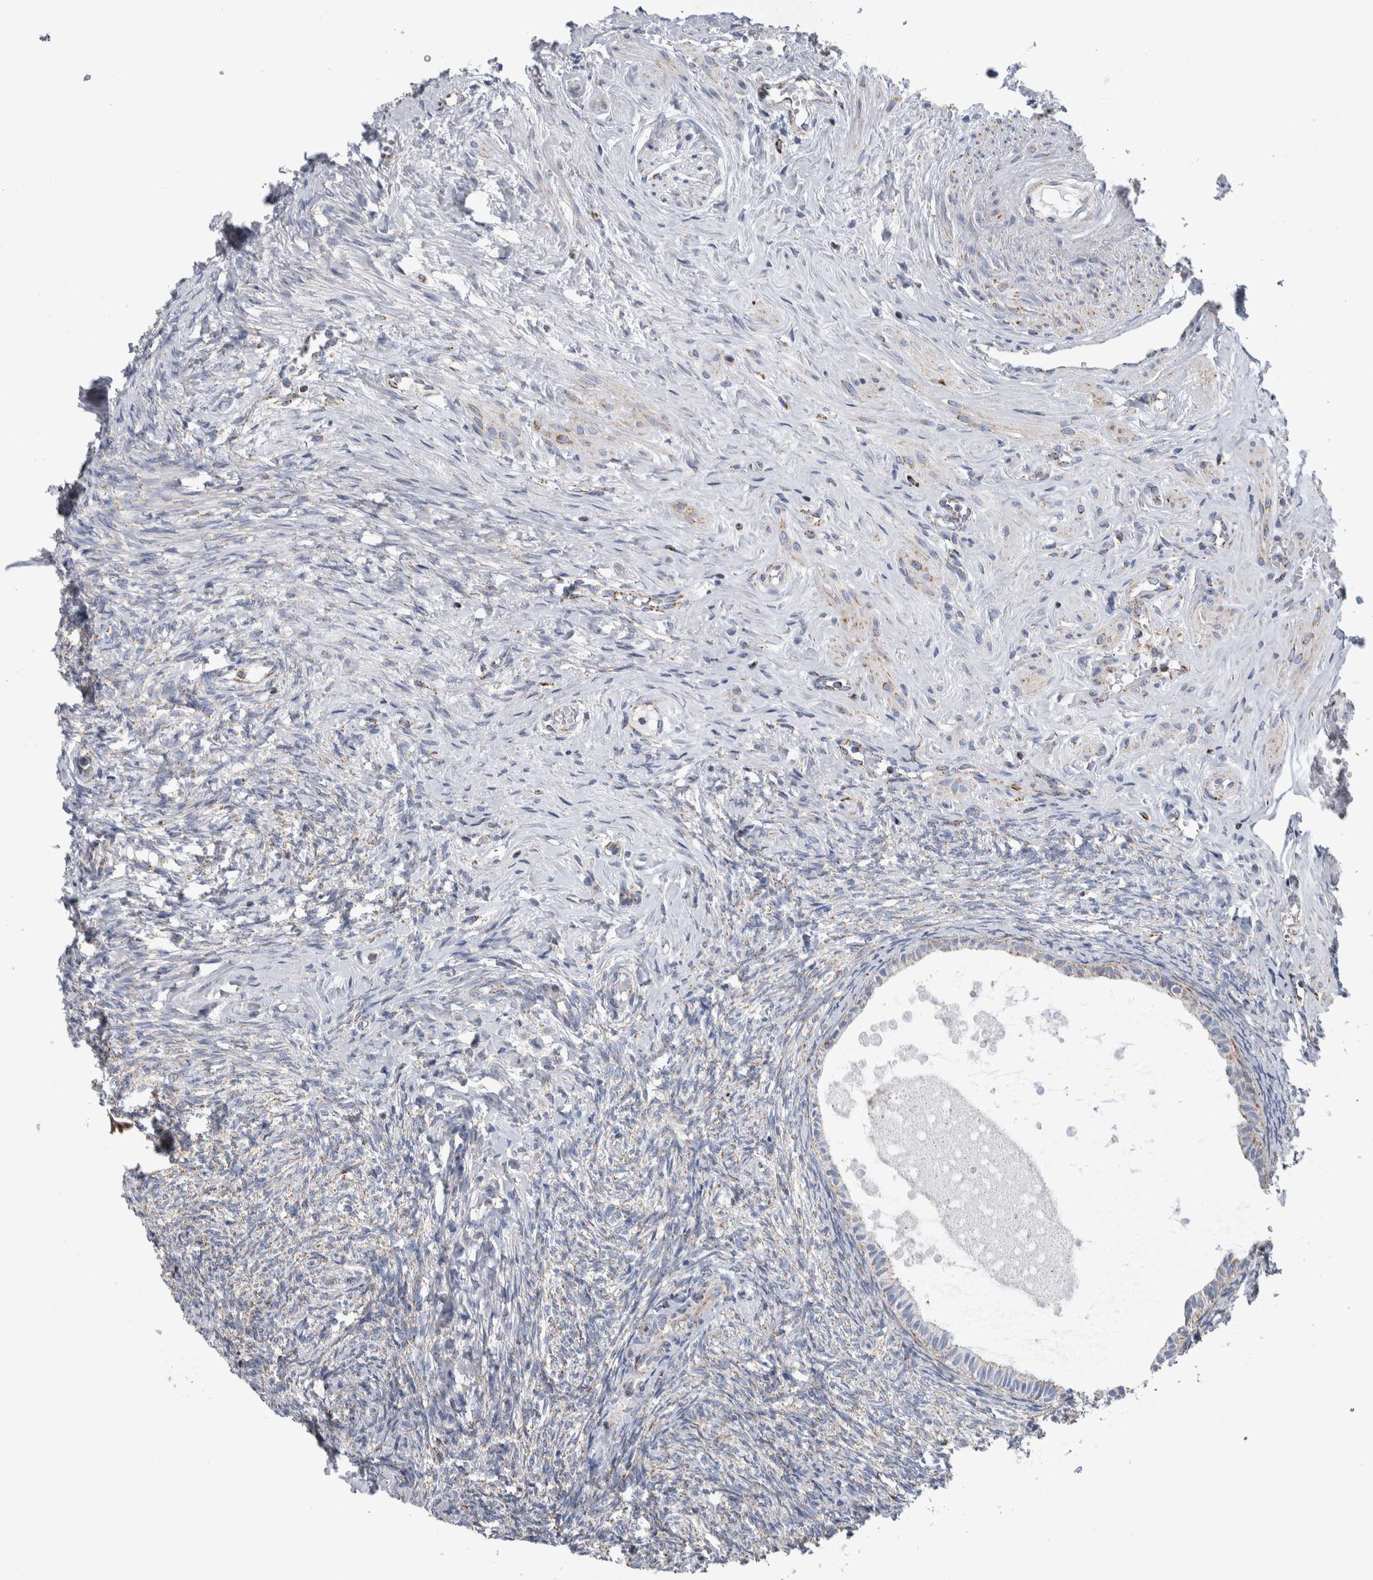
{"staining": {"intensity": "negative", "quantity": "none", "location": "none"}, "tissue": "ovary", "cell_type": "Ovarian stroma cells", "image_type": "normal", "snomed": [{"axis": "morphology", "description": "Normal tissue, NOS"}, {"axis": "topography", "description": "Ovary"}], "caption": "A high-resolution histopathology image shows immunohistochemistry staining of benign ovary, which demonstrates no significant expression in ovarian stroma cells.", "gene": "ETFA", "patient": {"sex": "female", "age": 41}}